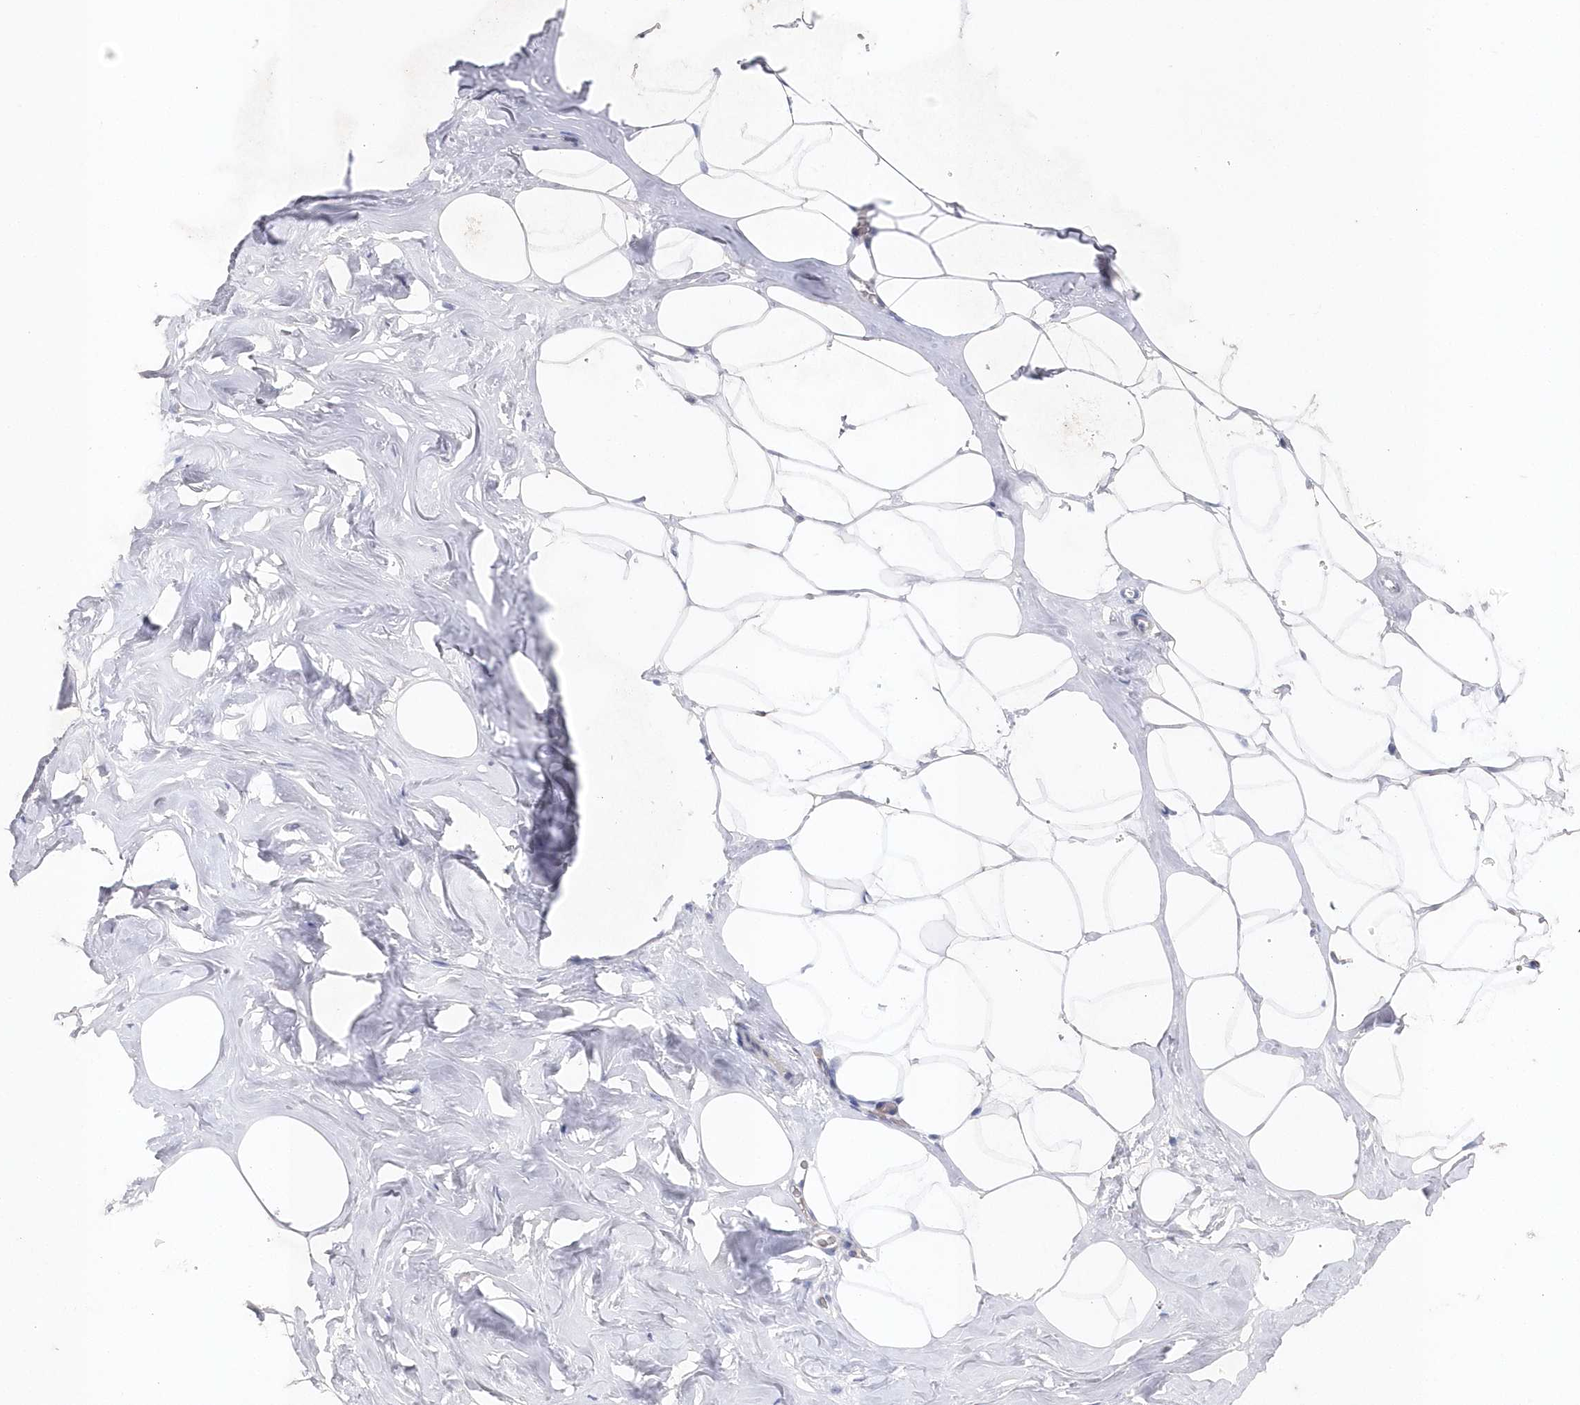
{"staining": {"intensity": "negative", "quantity": "none", "location": "none"}, "tissue": "adipose tissue", "cell_type": "Adipocytes", "image_type": "normal", "snomed": [{"axis": "morphology", "description": "Normal tissue, NOS"}, {"axis": "morphology", "description": "Fibrosis, NOS"}, {"axis": "topography", "description": "Breast"}, {"axis": "topography", "description": "Adipose tissue"}], "caption": "The image exhibits no significant staining in adipocytes of adipose tissue.", "gene": "KIAA1586", "patient": {"sex": "female", "age": 39}}